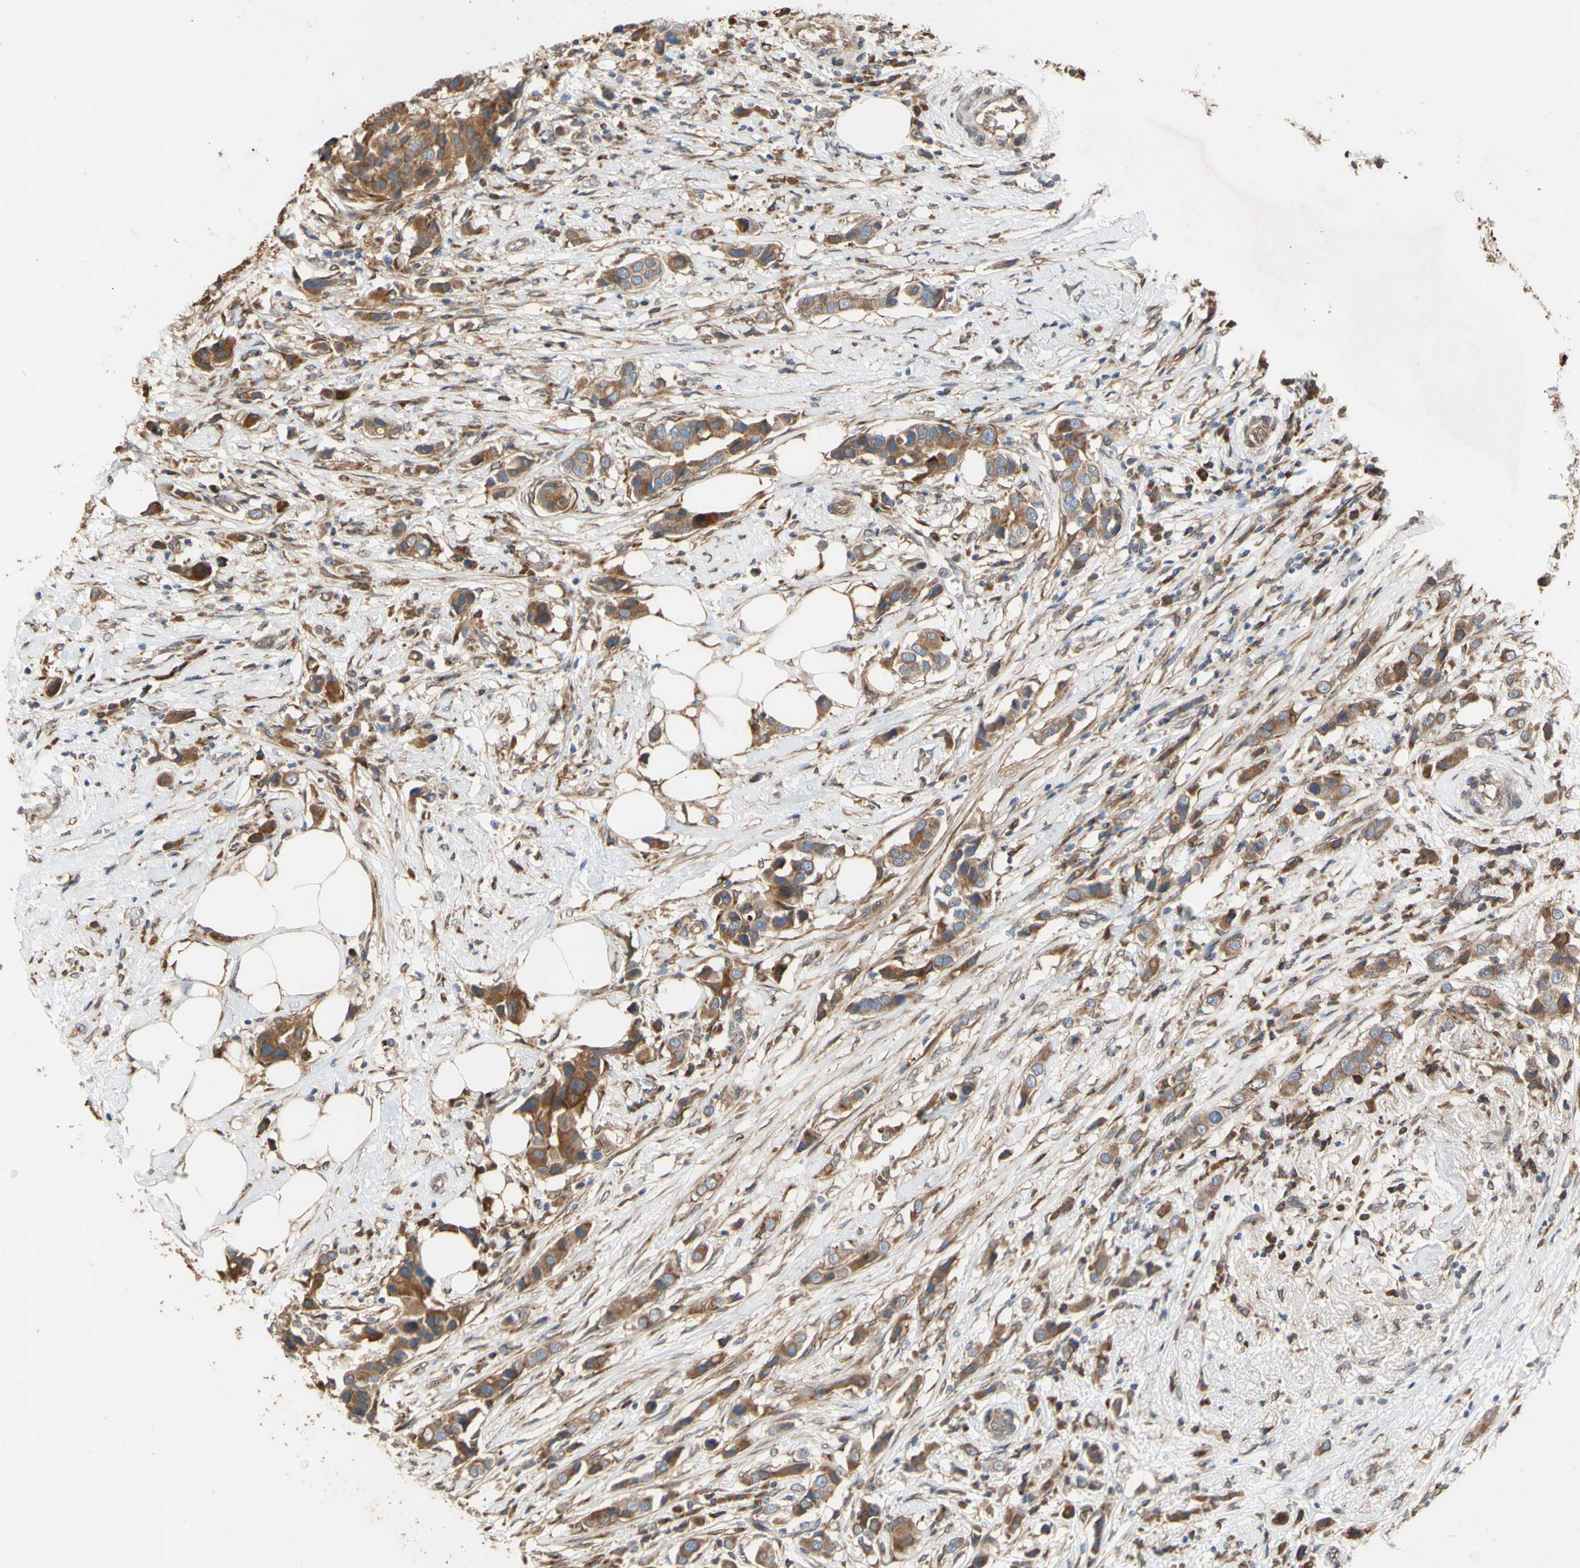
{"staining": {"intensity": "moderate", "quantity": ">75%", "location": "cytoplasmic/membranous"}, "tissue": "breast cancer", "cell_type": "Tumor cells", "image_type": "cancer", "snomed": [{"axis": "morphology", "description": "Normal tissue, NOS"}, {"axis": "morphology", "description": "Duct carcinoma"}, {"axis": "topography", "description": "Breast"}], "caption": "Protein analysis of breast cancer tissue demonstrates moderate cytoplasmic/membranous staining in approximately >75% of tumor cells. (IHC, brightfield microscopy, high magnification).", "gene": "NECTIN3", "patient": {"sex": "female", "age": 50}}